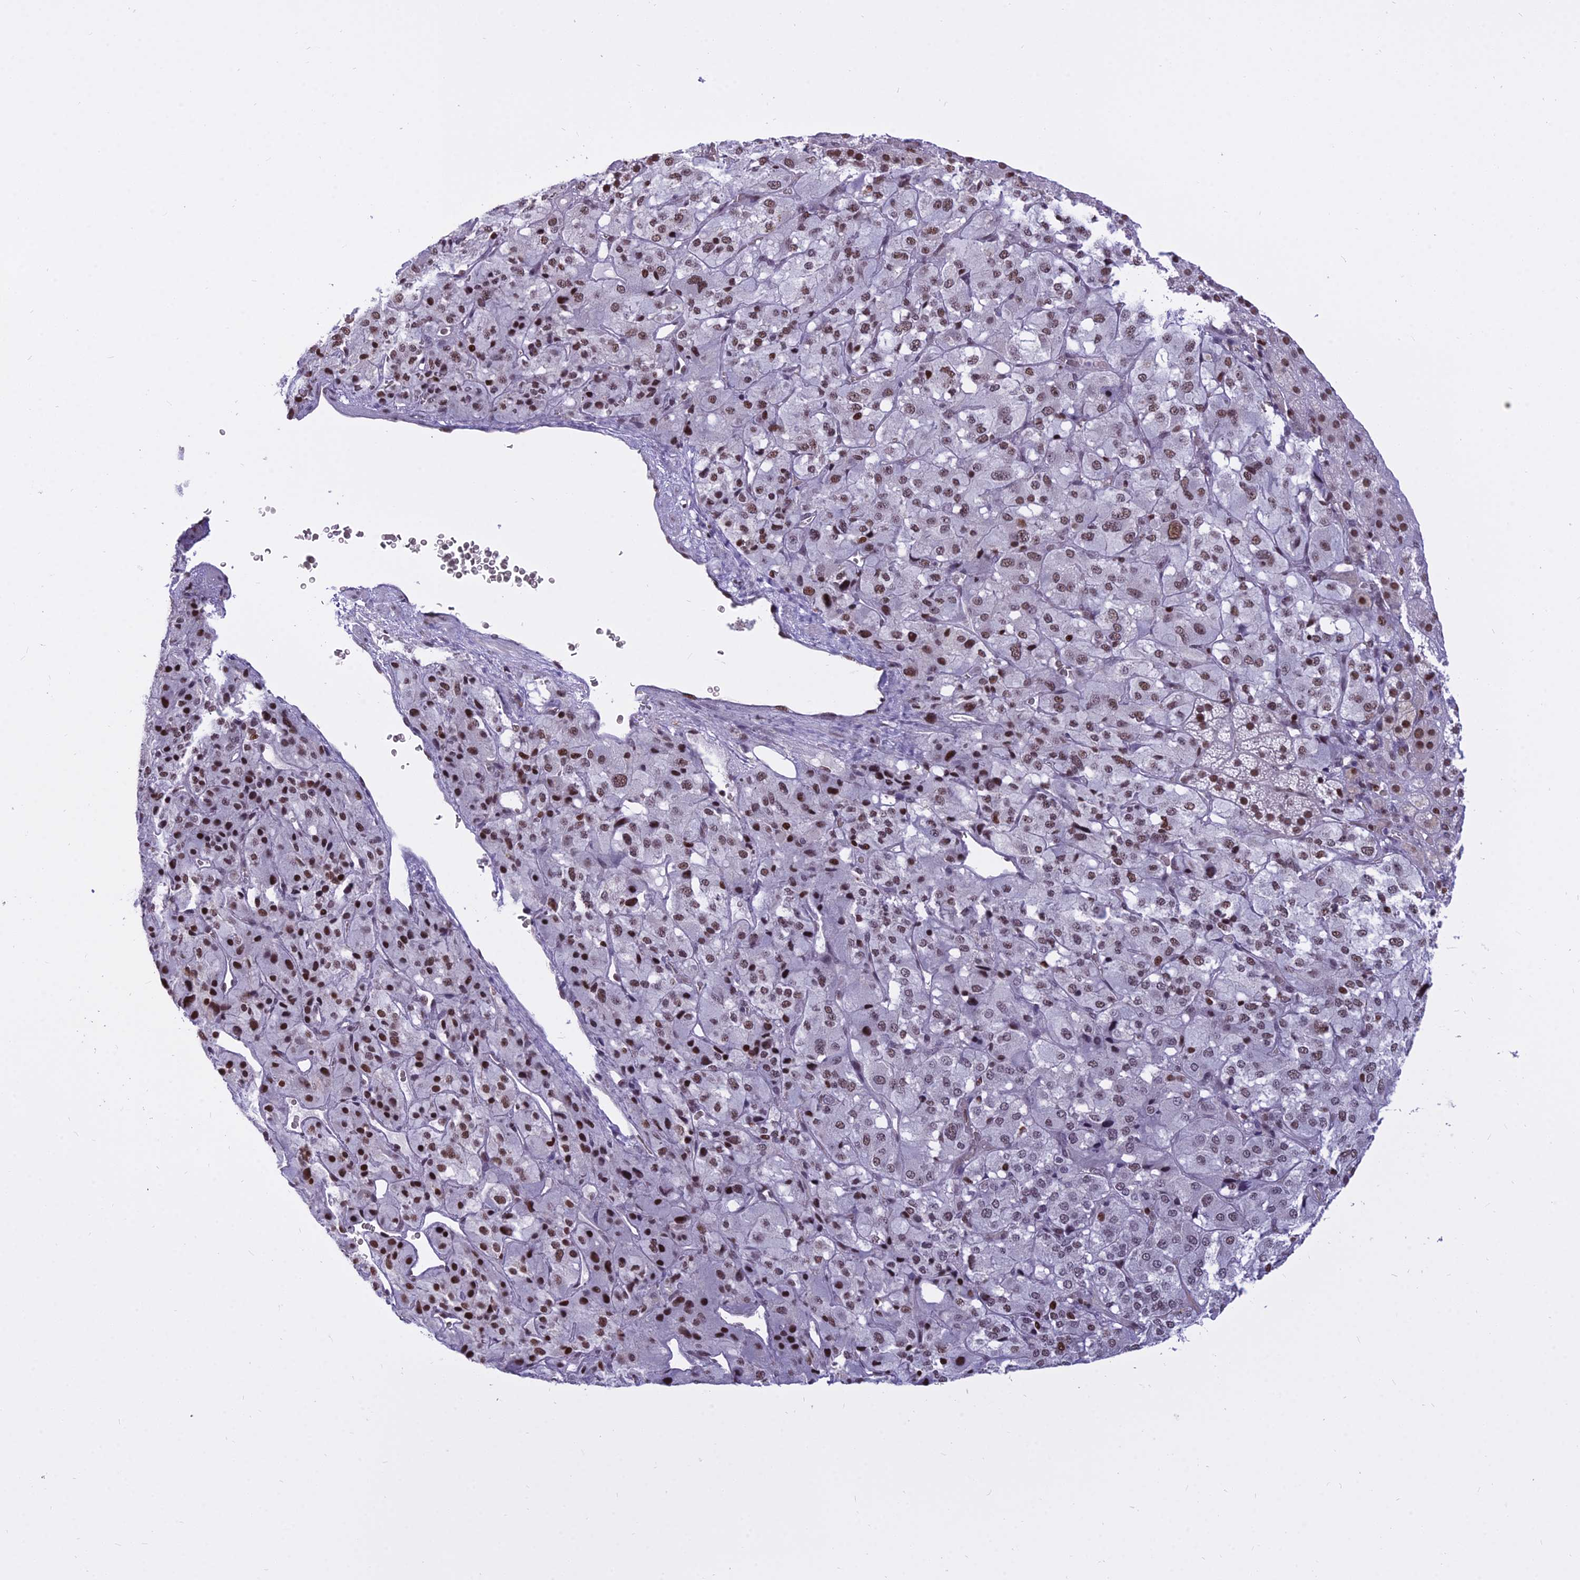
{"staining": {"intensity": "strong", "quantity": ">75%", "location": "nuclear"}, "tissue": "adrenal gland", "cell_type": "Glandular cells", "image_type": "normal", "snomed": [{"axis": "morphology", "description": "Normal tissue, NOS"}, {"axis": "topography", "description": "Adrenal gland"}], "caption": "Brown immunohistochemical staining in unremarkable human adrenal gland displays strong nuclear positivity in about >75% of glandular cells.", "gene": "PARP1", "patient": {"sex": "female", "age": 44}}